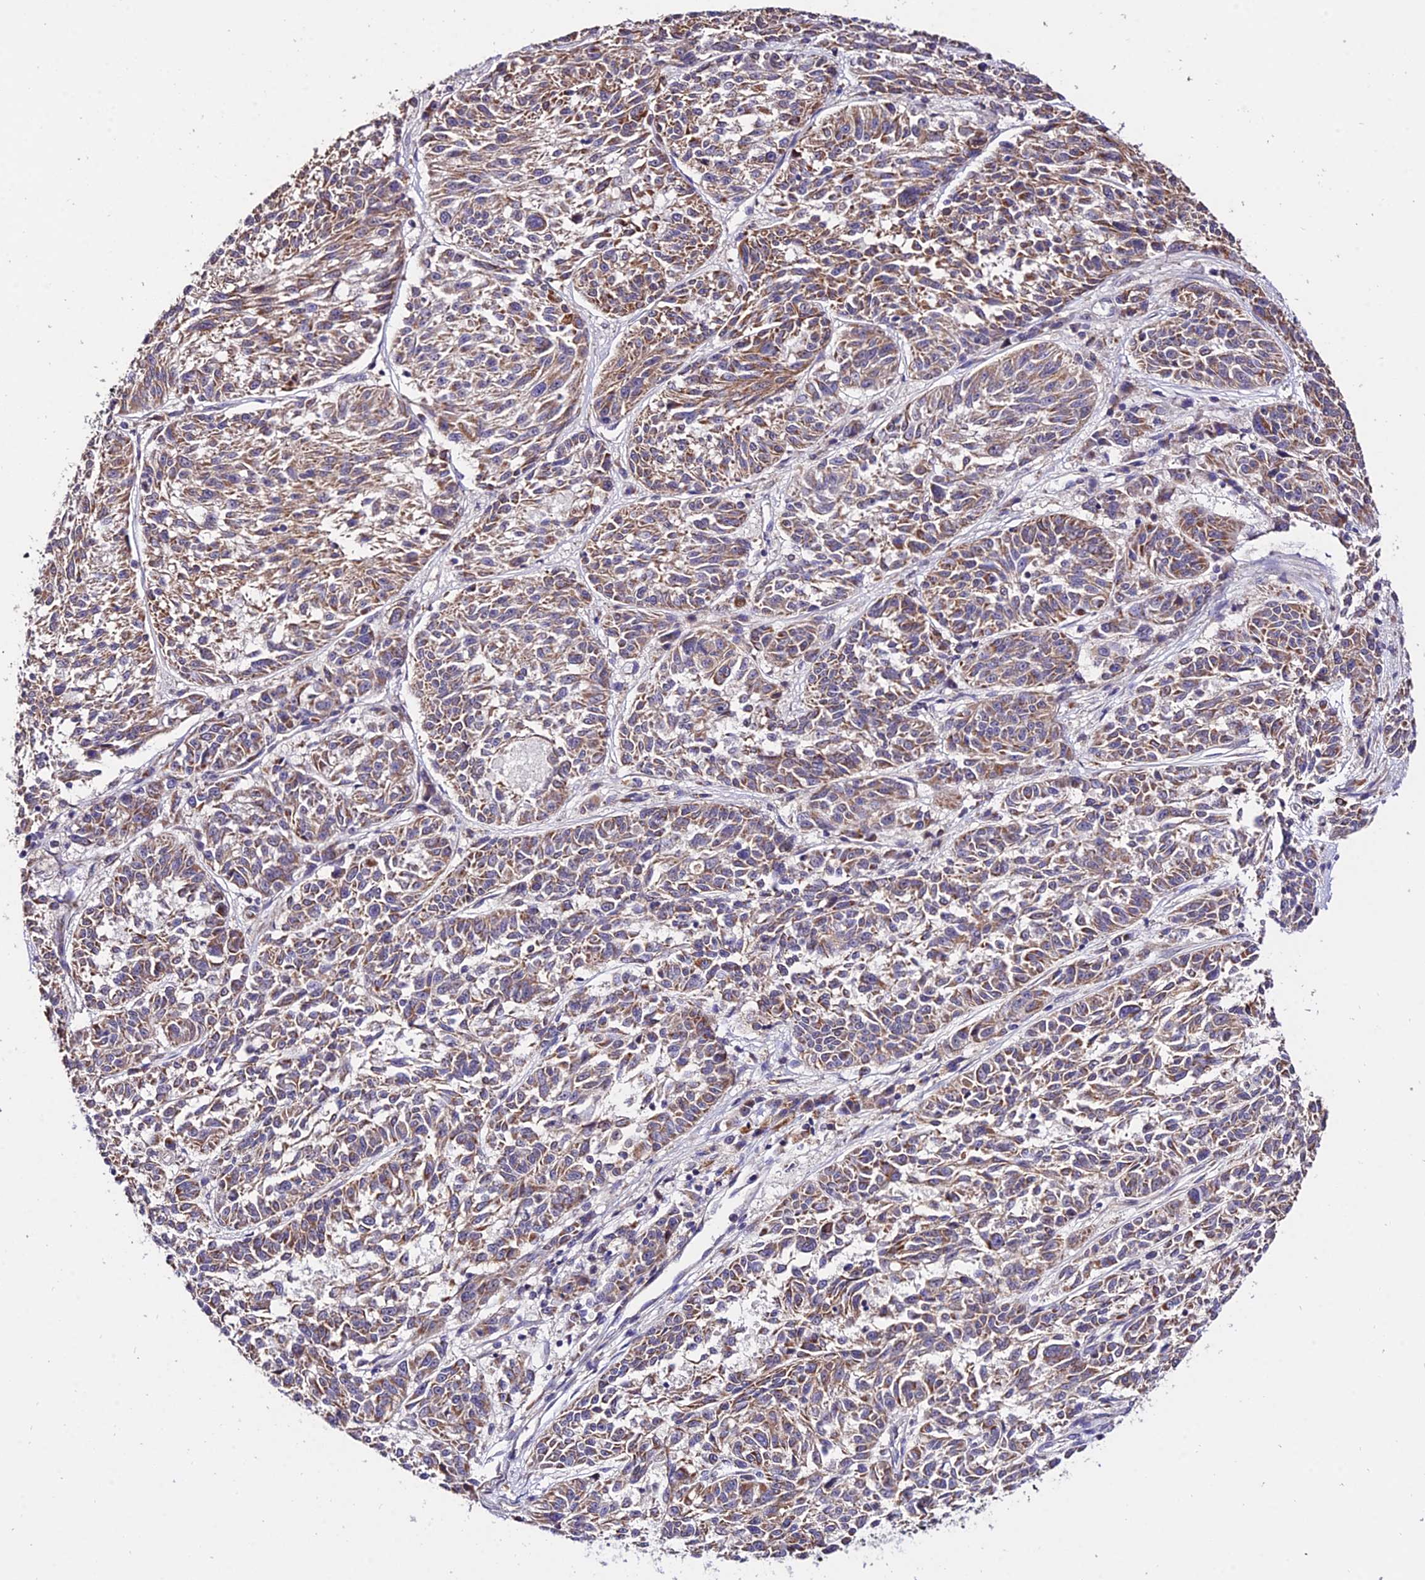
{"staining": {"intensity": "weak", "quantity": "25%-75%", "location": "cytoplasmic/membranous"}, "tissue": "melanoma", "cell_type": "Tumor cells", "image_type": "cancer", "snomed": [{"axis": "morphology", "description": "Malignant melanoma, NOS"}, {"axis": "topography", "description": "Skin"}], "caption": "An immunohistochemistry photomicrograph of neoplastic tissue is shown. Protein staining in brown highlights weak cytoplasmic/membranous positivity in malignant melanoma within tumor cells. (DAB (3,3'-diaminobenzidine) IHC with brightfield microscopy, high magnification).", "gene": "WDR5B", "patient": {"sex": "male", "age": 53}}